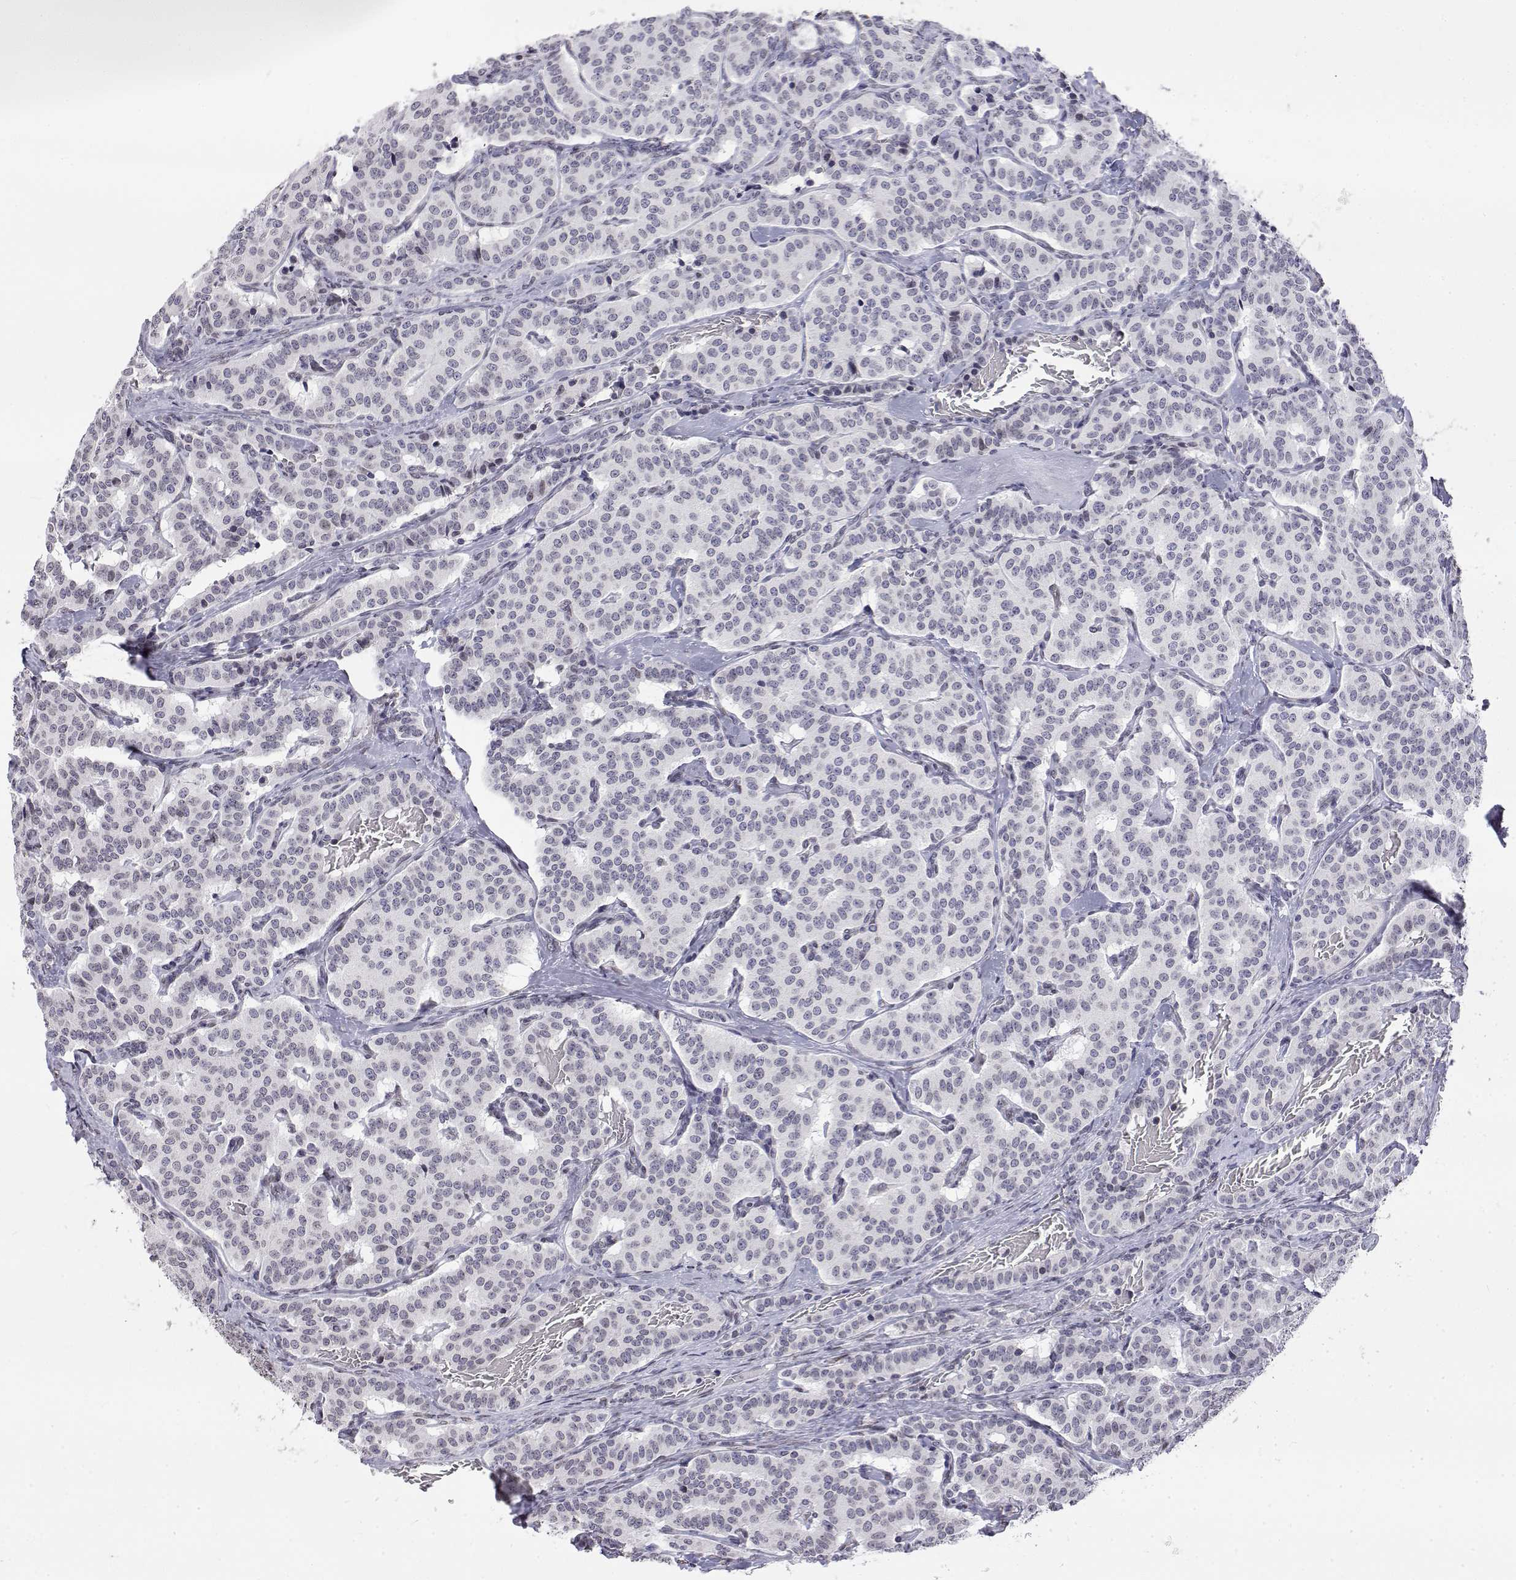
{"staining": {"intensity": "negative", "quantity": "none", "location": "none"}, "tissue": "carcinoid", "cell_type": "Tumor cells", "image_type": "cancer", "snomed": [{"axis": "morphology", "description": "Carcinoid, malignant, NOS"}, {"axis": "topography", "description": "Lung"}], "caption": "High power microscopy histopathology image of an immunohistochemistry micrograph of carcinoid (malignant), revealing no significant expression in tumor cells.", "gene": "ZNF532", "patient": {"sex": "female", "age": 46}}